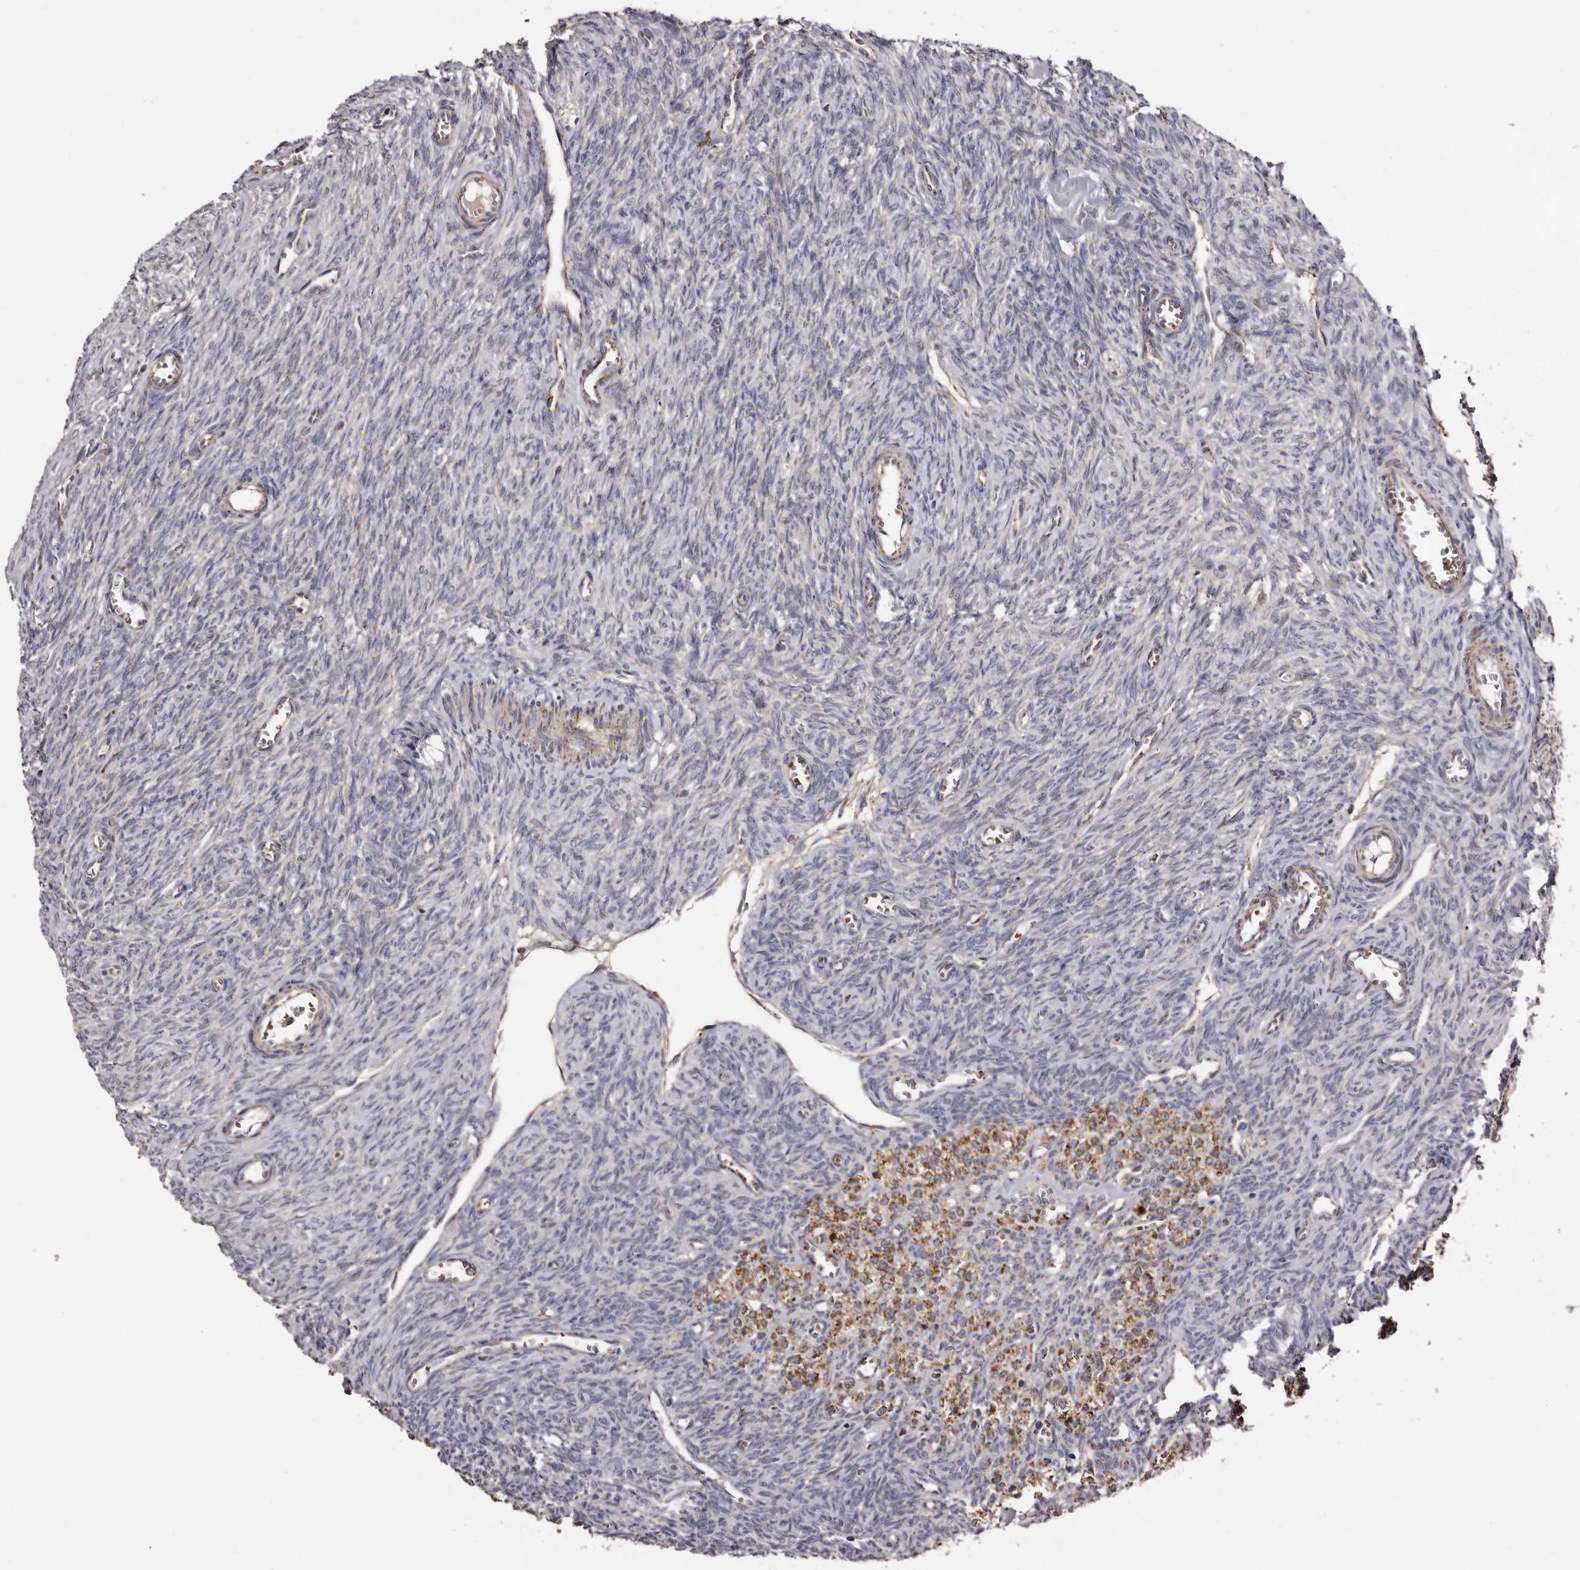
{"staining": {"intensity": "negative", "quantity": "none", "location": "none"}, "tissue": "ovary", "cell_type": "Ovarian stroma cells", "image_type": "normal", "snomed": [{"axis": "morphology", "description": "Normal tissue, NOS"}, {"axis": "topography", "description": "Ovary"}], "caption": "Immunohistochemical staining of unremarkable human ovary displays no significant staining in ovarian stroma cells.", "gene": "MECR", "patient": {"sex": "female", "age": 27}}